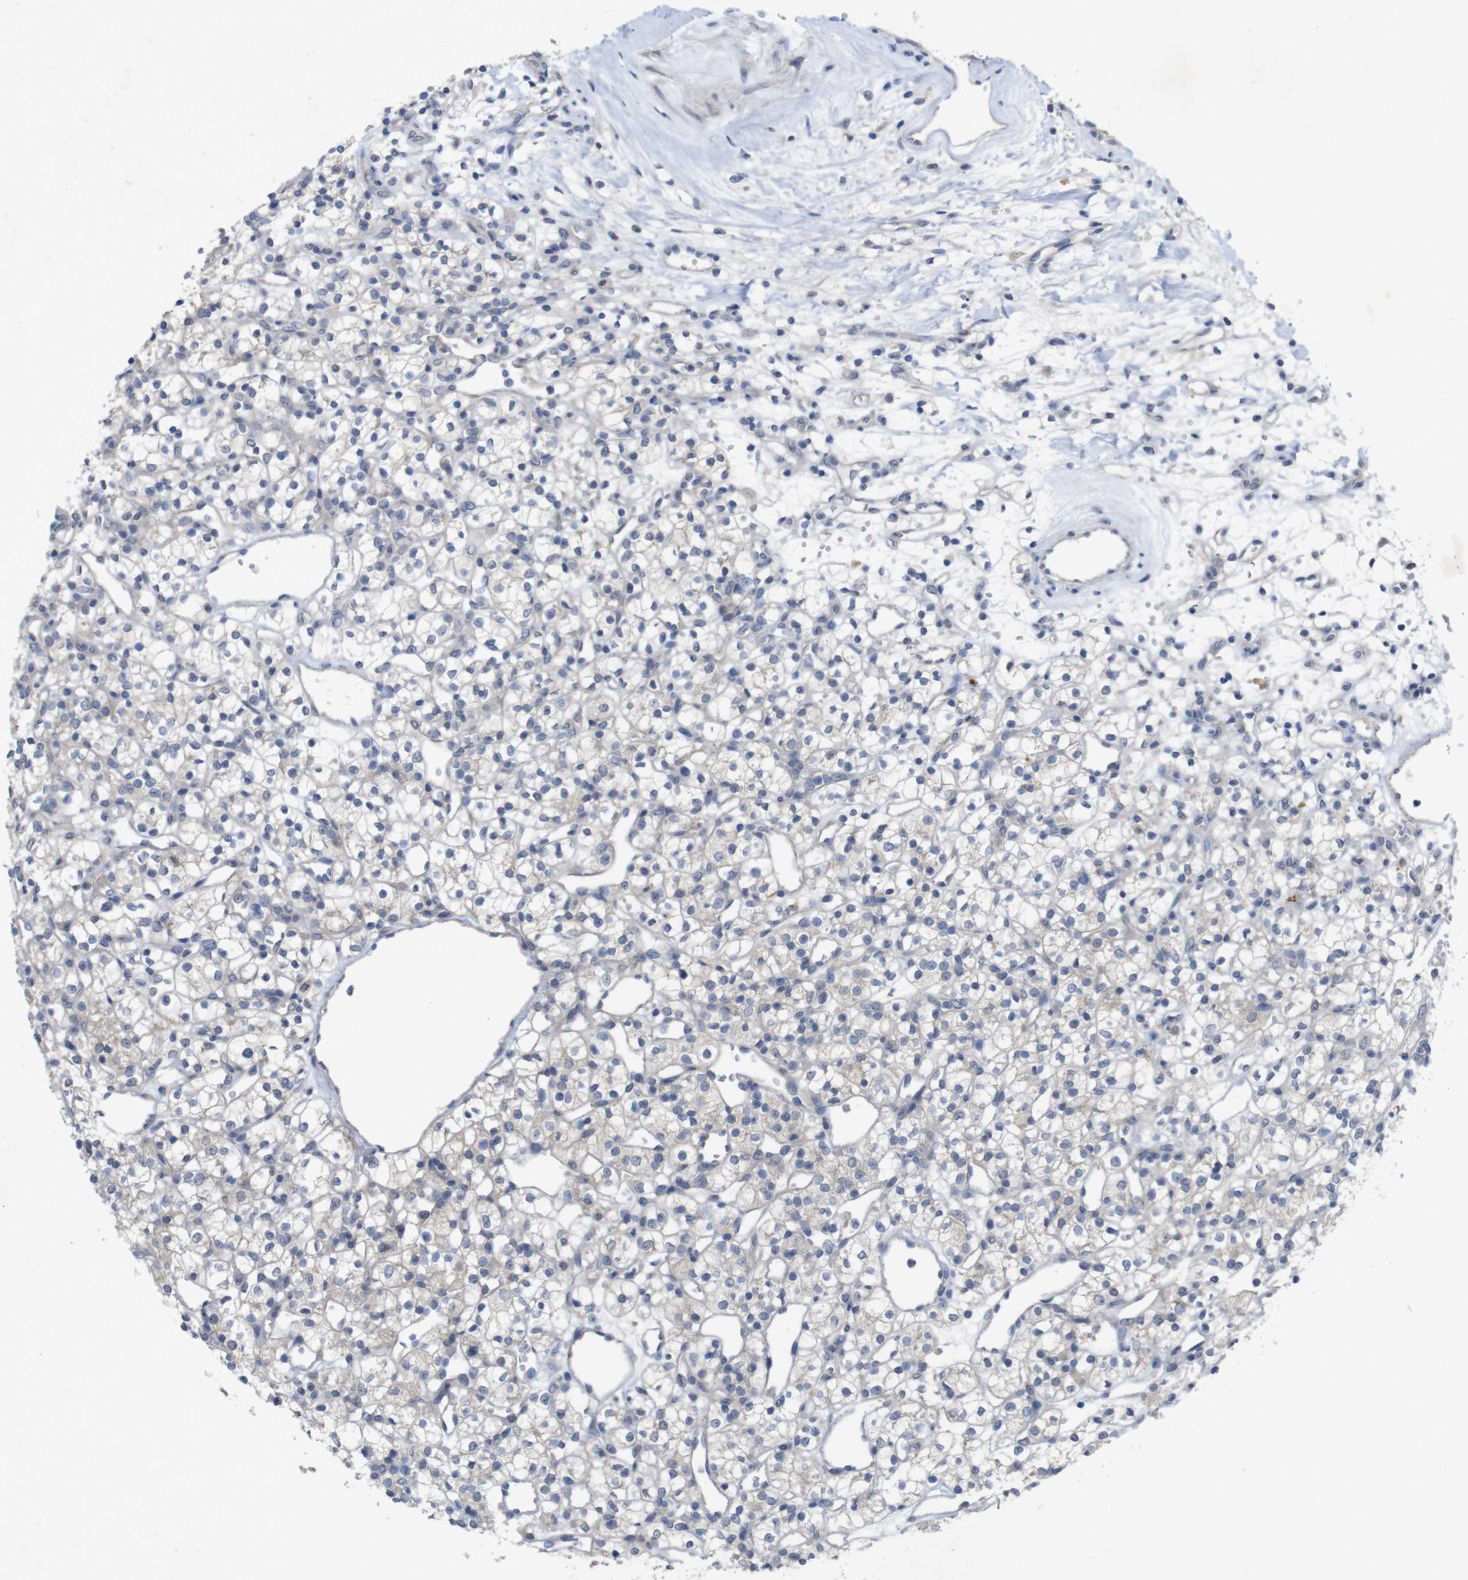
{"staining": {"intensity": "negative", "quantity": "none", "location": "none"}, "tissue": "renal cancer", "cell_type": "Tumor cells", "image_type": "cancer", "snomed": [{"axis": "morphology", "description": "Adenocarcinoma, NOS"}, {"axis": "topography", "description": "Kidney"}], "caption": "Immunohistochemistry of human adenocarcinoma (renal) shows no positivity in tumor cells.", "gene": "BCAR3", "patient": {"sex": "female", "age": 60}}